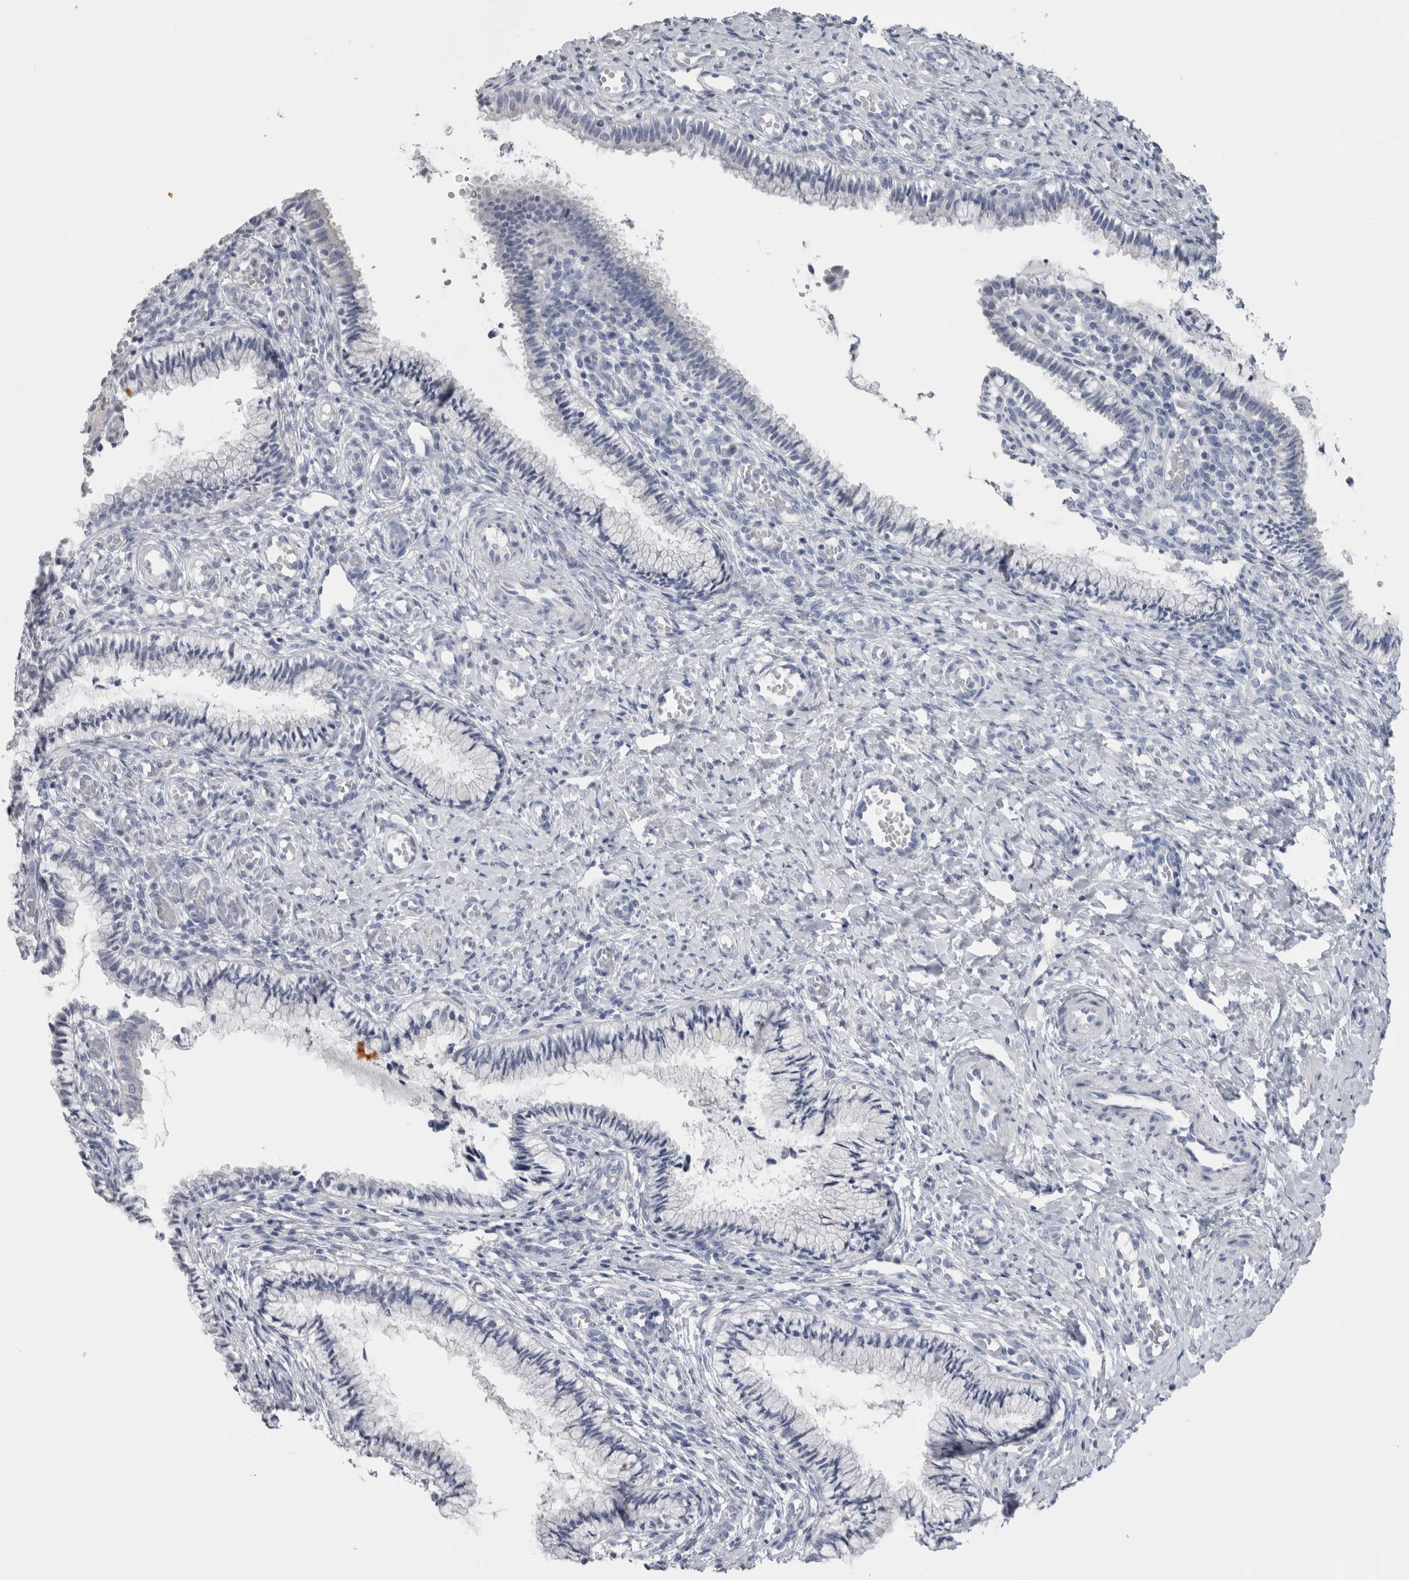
{"staining": {"intensity": "negative", "quantity": "none", "location": "none"}, "tissue": "cervix", "cell_type": "Glandular cells", "image_type": "normal", "snomed": [{"axis": "morphology", "description": "Normal tissue, NOS"}, {"axis": "topography", "description": "Cervix"}], "caption": "Immunohistochemistry (IHC) micrograph of benign human cervix stained for a protein (brown), which displays no positivity in glandular cells.", "gene": "MSMB", "patient": {"sex": "female", "age": 27}}